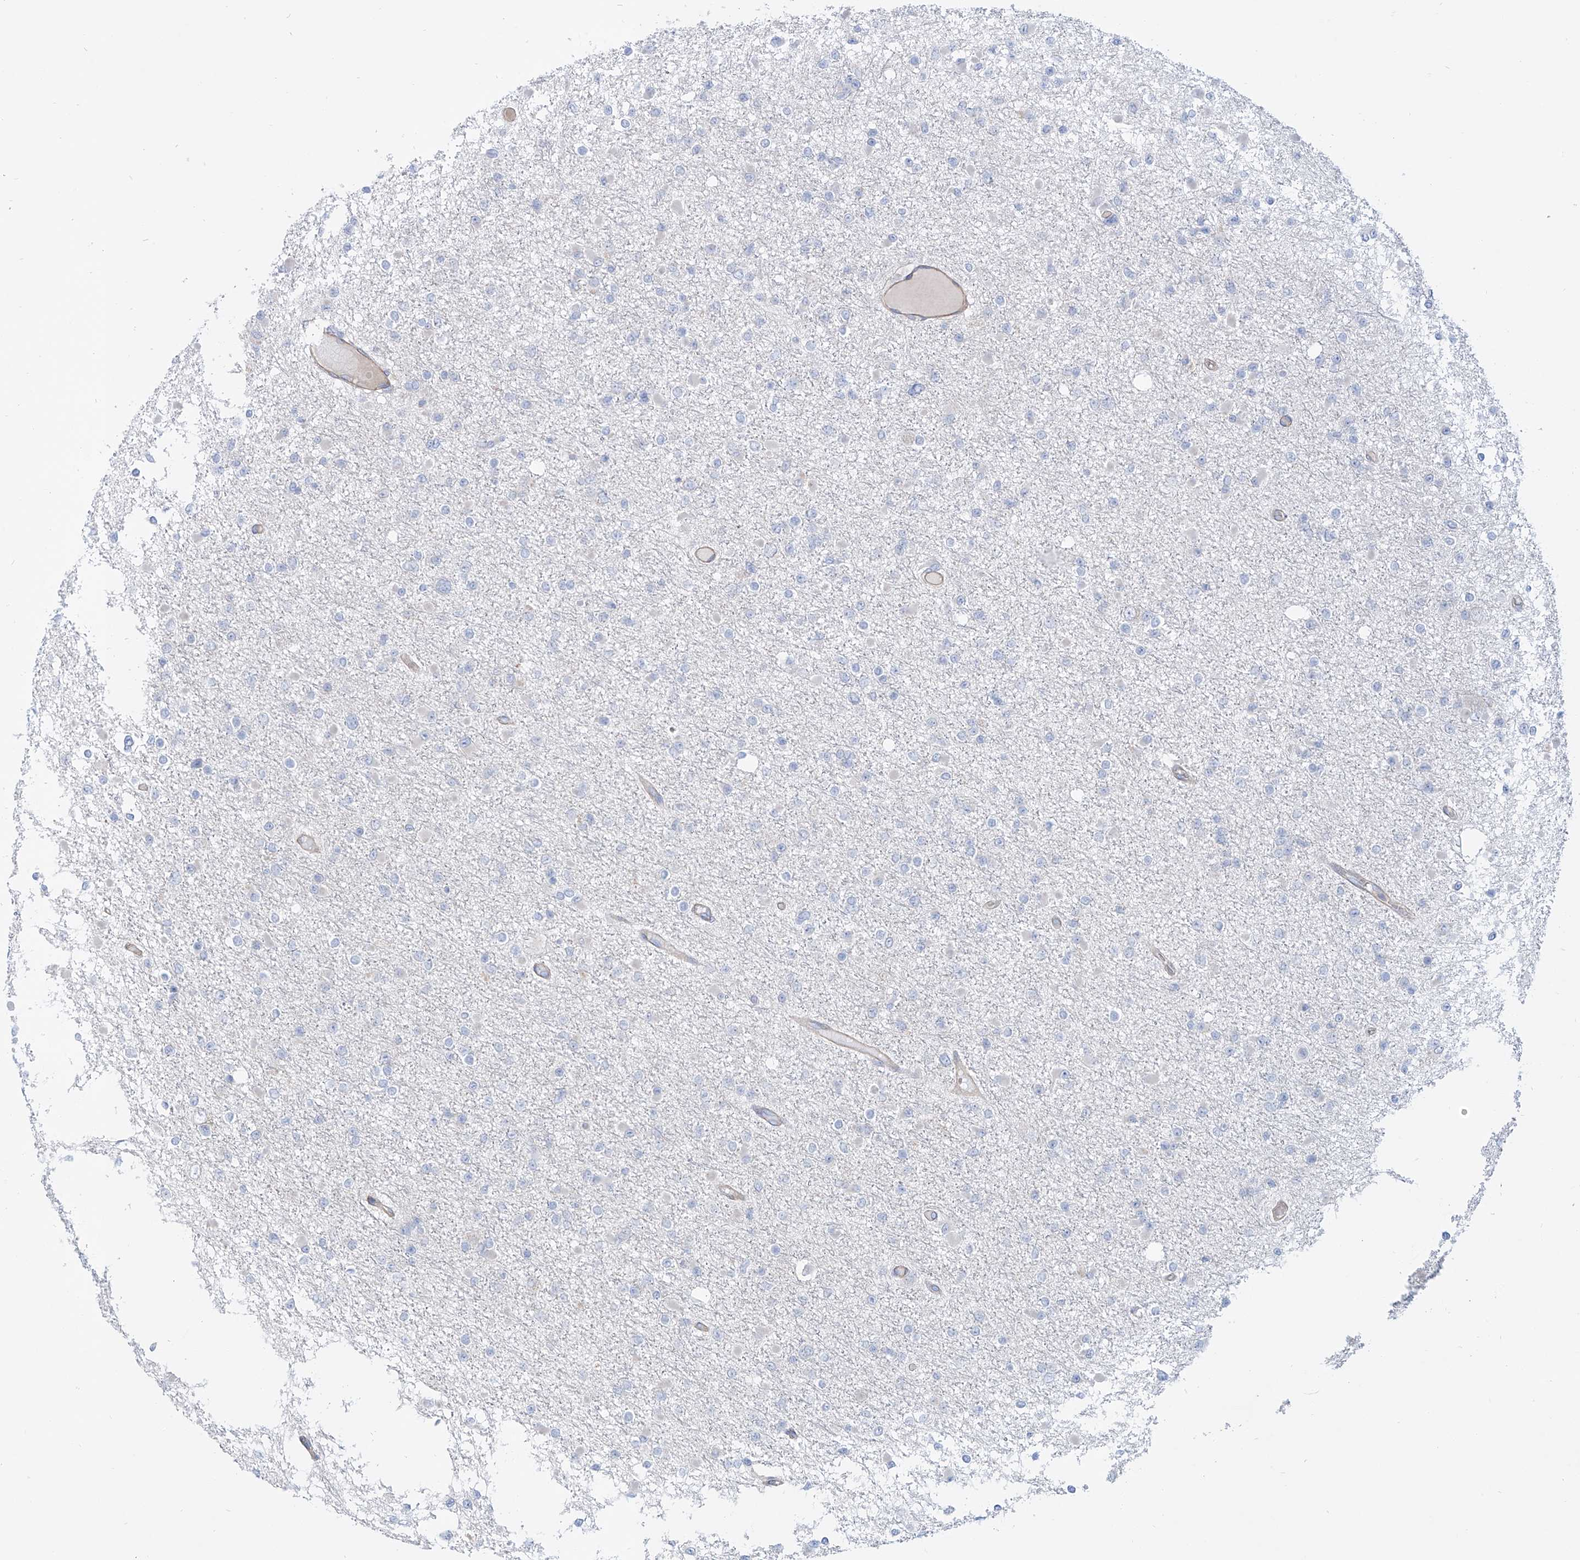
{"staining": {"intensity": "negative", "quantity": "none", "location": "none"}, "tissue": "glioma", "cell_type": "Tumor cells", "image_type": "cancer", "snomed": [{"axis": "morphology", "description": "Glioma, malignant, Low grade"}, {"axis": "topography", "description": "Brain"}], "caption": "Low-grade glioma (malignant) stained for a protein using immunohistochemistry (IHC) shows no expression tumor cells.", "gene": "TMEM209", "patient": {"sex": "female", "age": 22}}